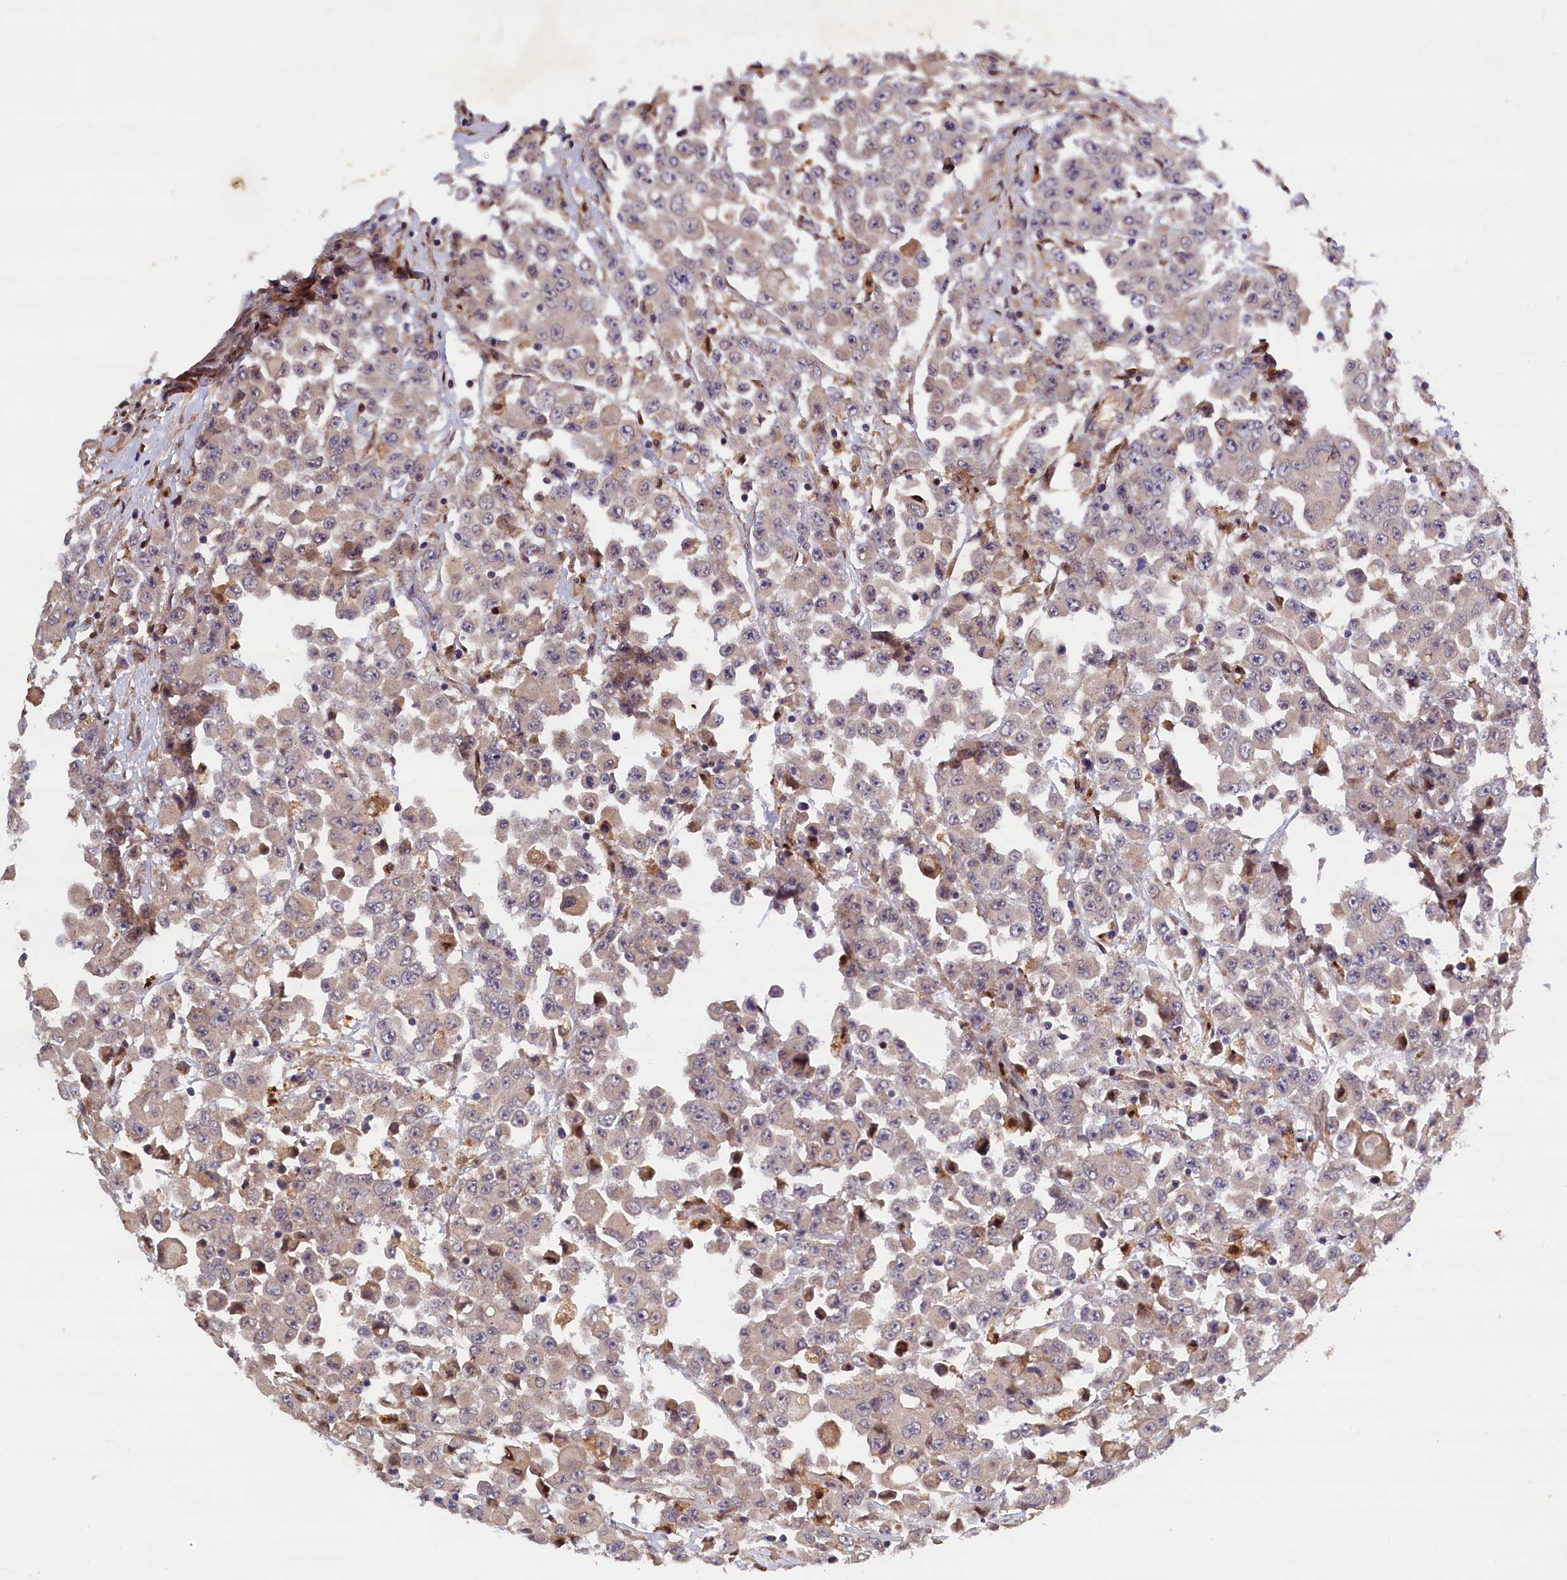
{"staining": {"intensity": "weak", "quantity": "<25%", "location": "cytoplasmic/membranous"}, "tissue": "colorectal cancer", "cell_type": "Tumor cells", "image_type": "cancer", "snomed": [{"axis": "morphology", "description": "Adenocarcinoma, NOS"}, {"axis": "topography", "description": "Colon"}], "caption": "This is an IHC histopathology image of human colorectal cancer (adenocarcinoma). There is no expression in tumor cells.", "gene": "NAIP", "patient": {"sex": "male", "age": 51}}